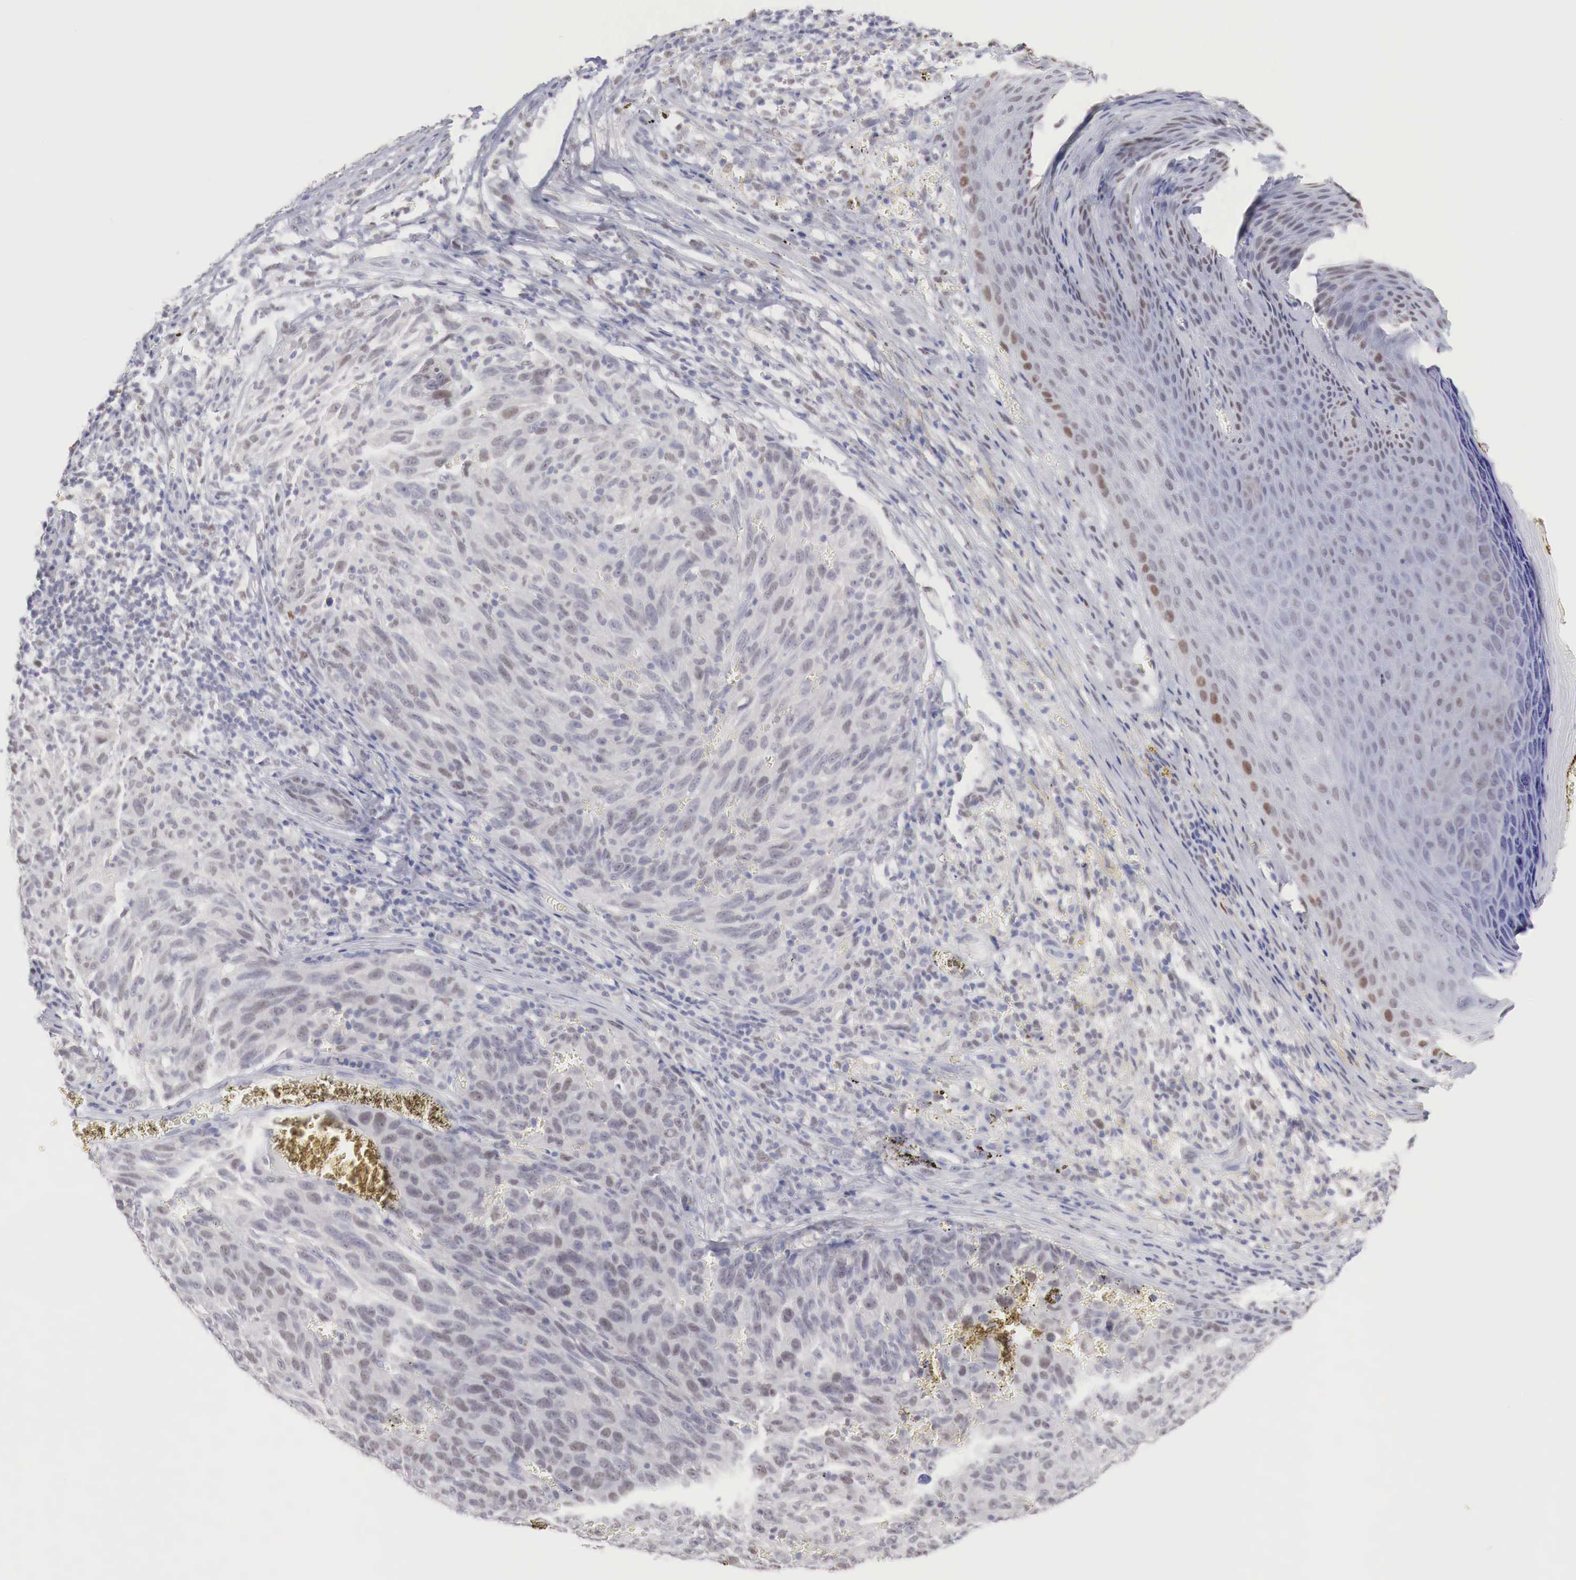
{"staining": {"intensity": "weak", "quantity": "25%-75%", "location": "nuclear"}, "tissue": "melanoma", "cell_type": "Tumor cells", "image_type": "cancer", "snomed": [{"axis": "morphology", "description": "Malignant melanoma, NOS"}, {"axis": "topography", "description": "Skin"}], "caption": "Protein staining reveals weak nuclear expression in approximately 25%-75% of tumor cells in malignant melanoma.", "gene": "FOXP2", "patient": {"sex": "male", "age": 76}}